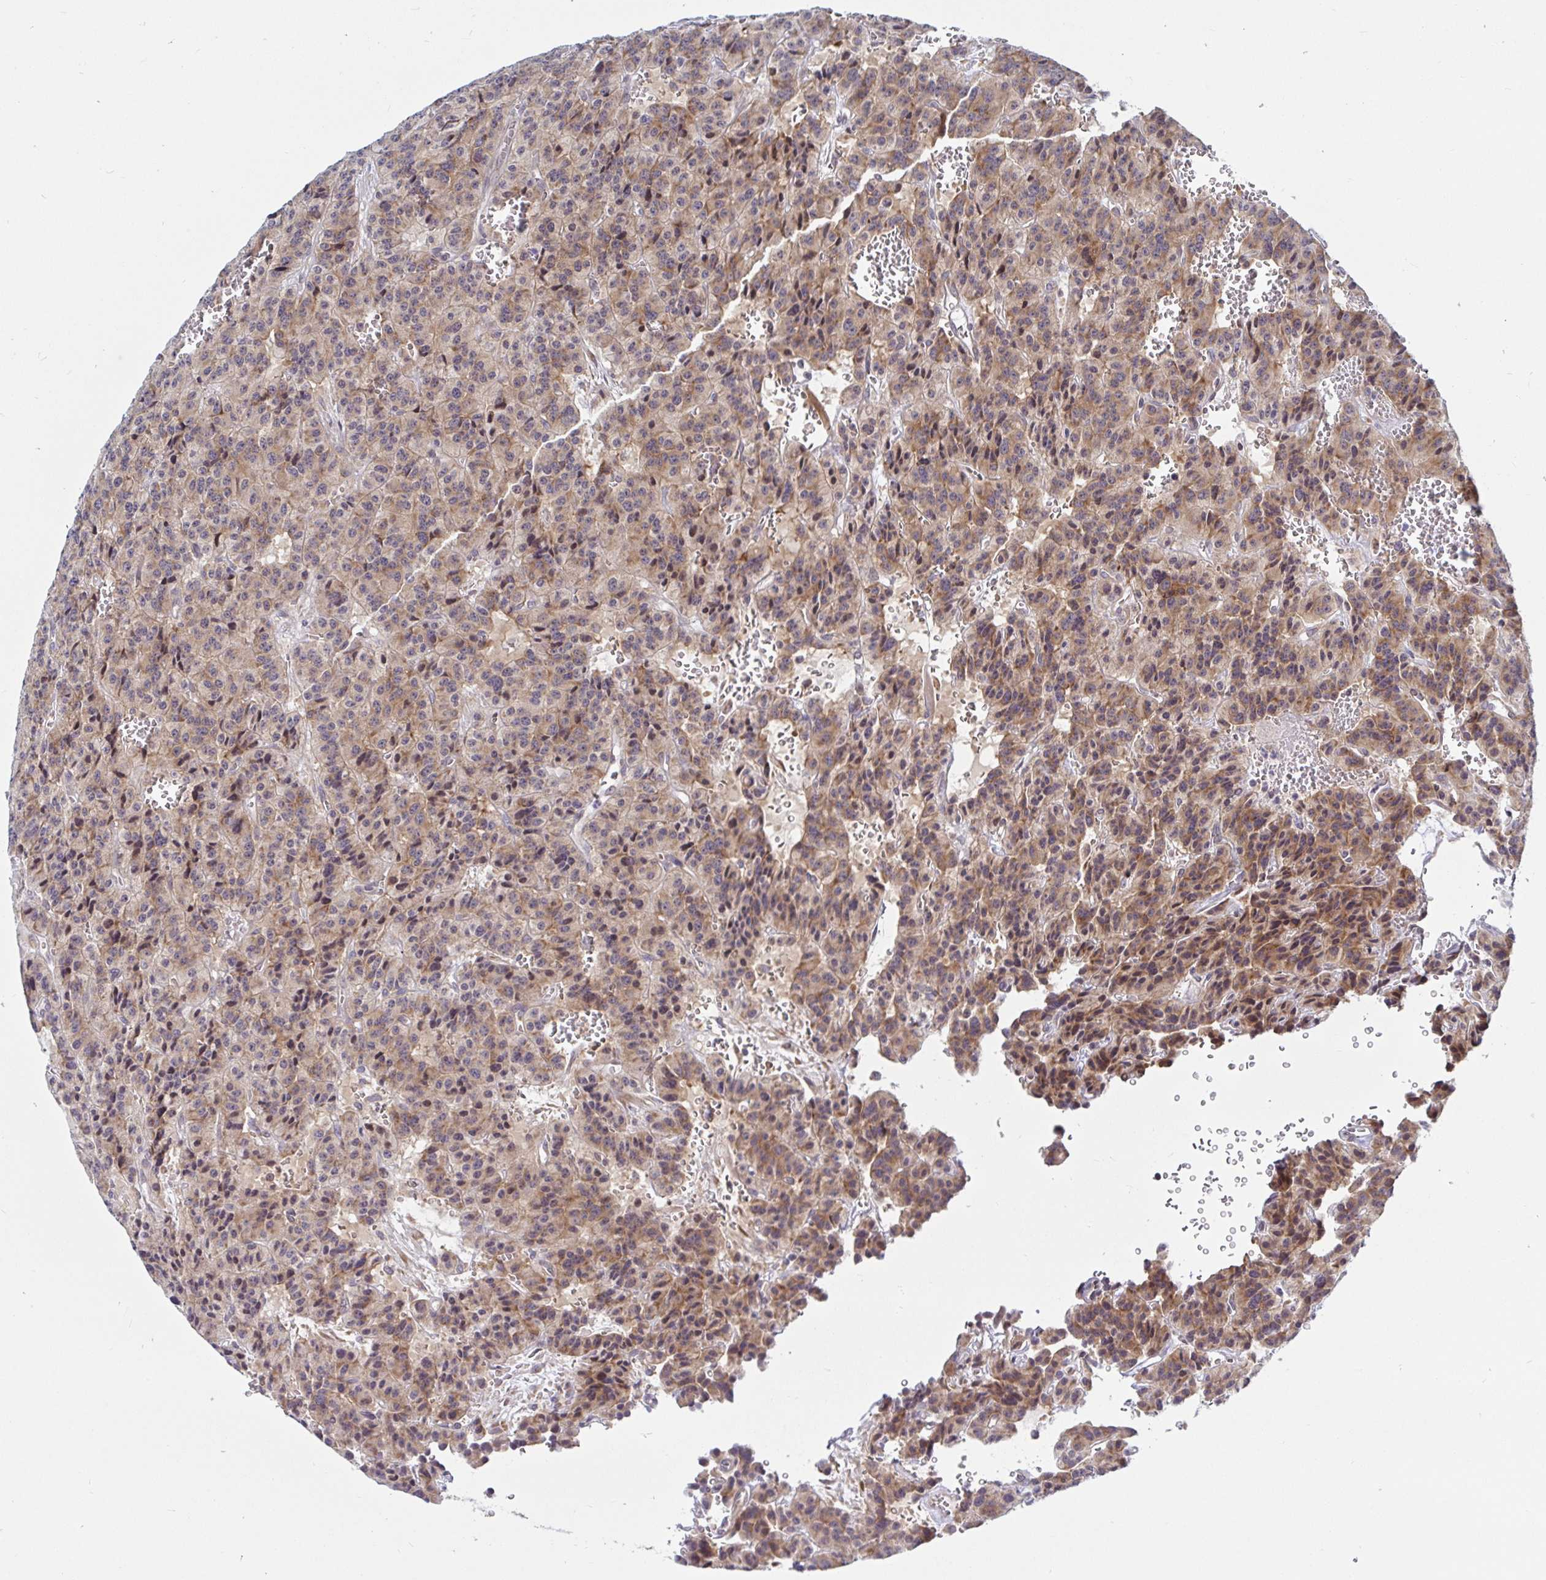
{"staining": {"intensity": "weak", "quantity": "25%-75%", "location": "cytoplasmic/membranous"}, "tissue": "carcinoid", "cell_type": "Tumor cells", "image_type": "cancer", "snomed": [{"axis": "morphology", "description": "Carcinoid, malignant, NOS"}, {"axis": "topography", "description": "Lung"}], "caption": "Immunohistochemical staining of human carcinoid reveals low levels of weak cytoplasmic/membranous protein staining in about 25%-75% of tumor cells.", "gene": "LARP1", "patient": {"sex": "female", "age": 71}}